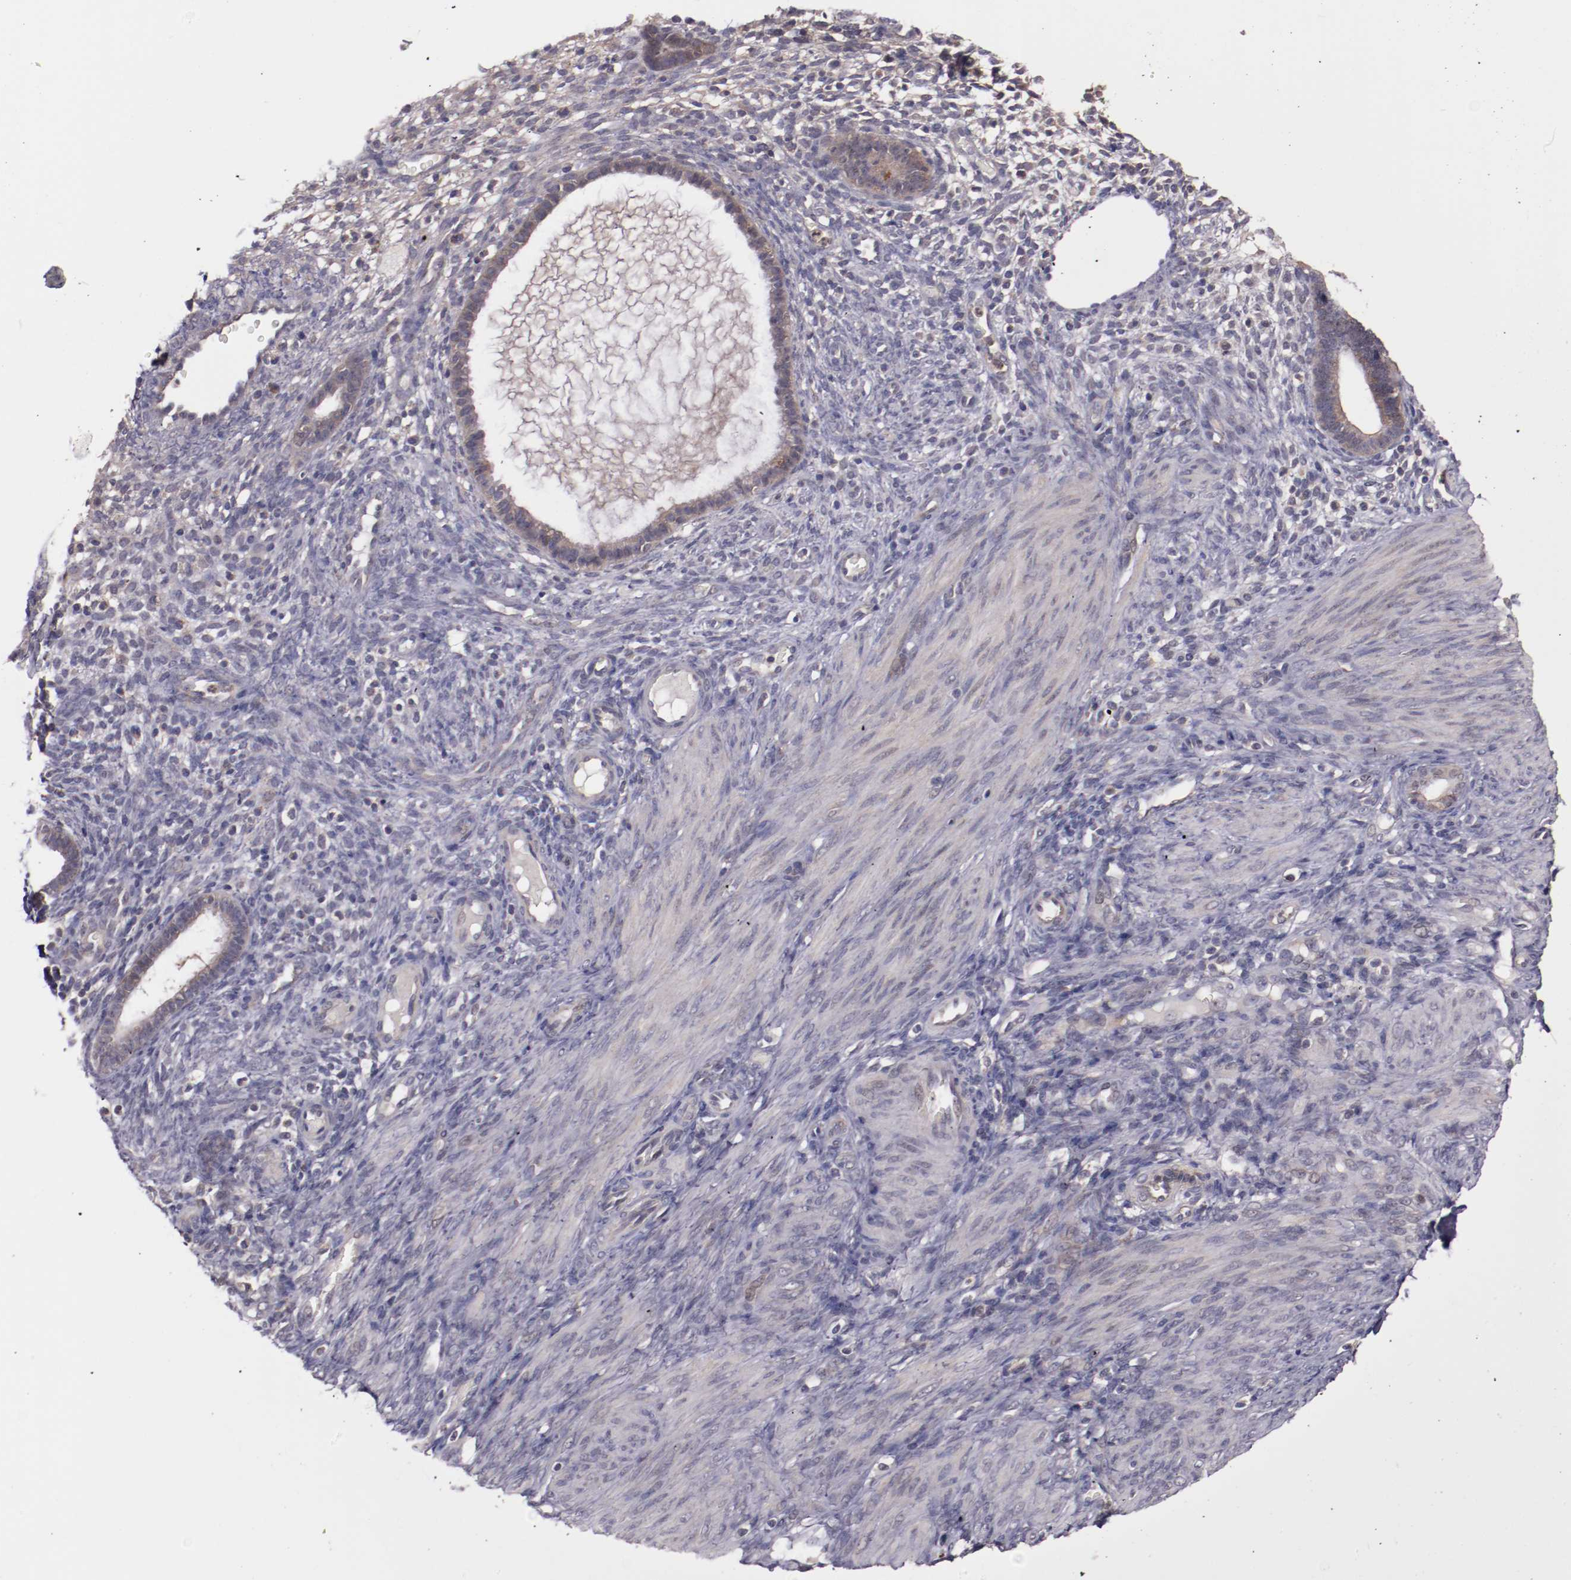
{"staining": {"intensity": "weak", "quantity": "25%-75%", "location": "cytoplasmic/membranous"}, "tissue": "endometrium", "cell_type": "Cells in endometrial stroma", "image_type": "normal", "snomed": [{"axis": "morphology", "description": "Normal tissue, NOS"}, {"axis": "topography", "description": "Endometrium"}], "caption": "Normal endometrium exhibits weak cytoplasmic/membranous expression in about 25%-75% of cells in endometrial stroma (DAB IHC, brown staining for protein, blue staining for nuclei)..", "gene": "FTSJ1", "patient": {"sex": "female", "age": 72}}